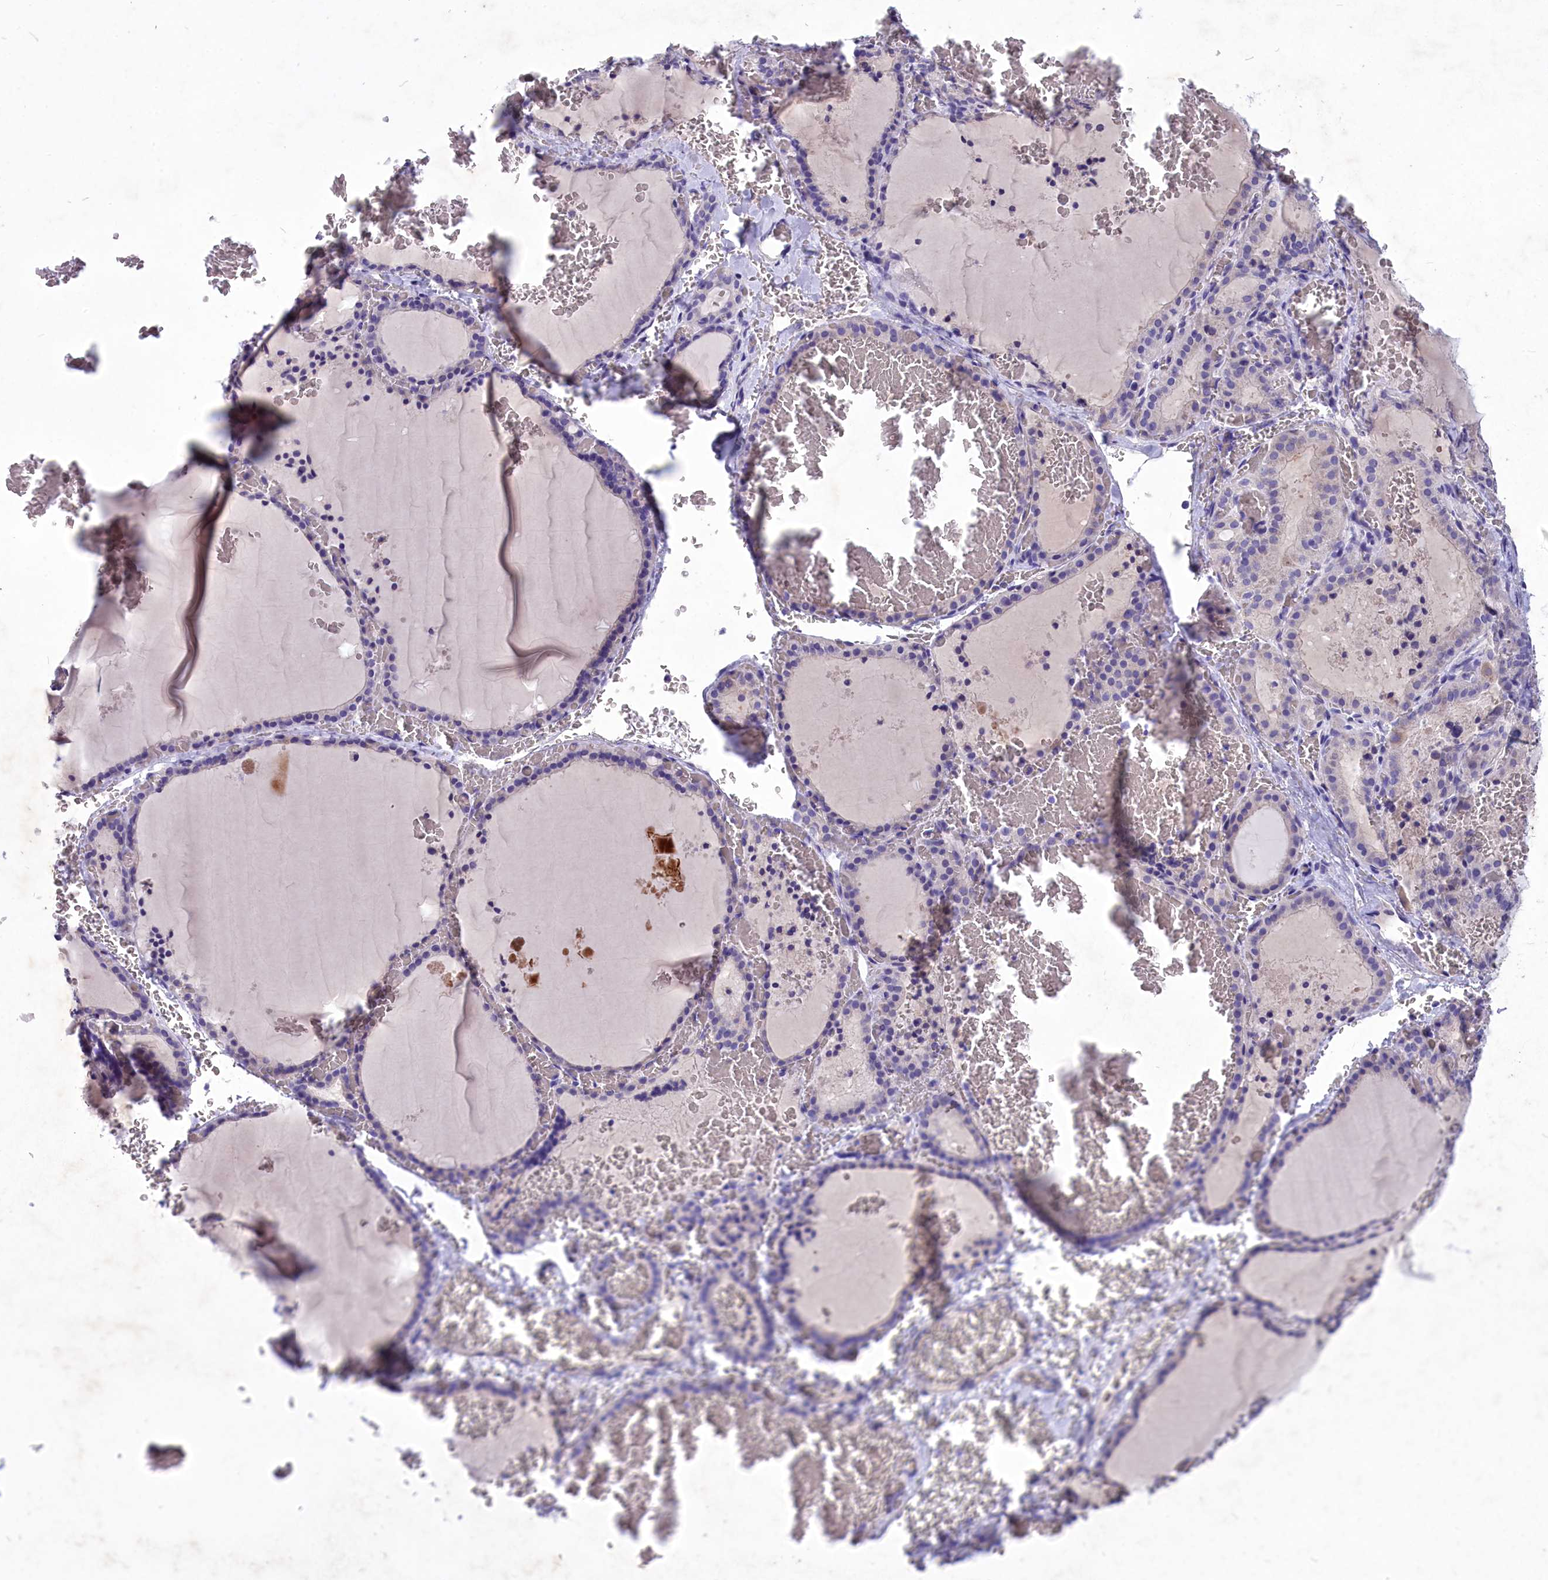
{"staining": {"intensity": "negative", "quantity": "none", "location": "none"}, "tissue": "thyroid gland", "cell_type": "Glandular cells", "image_type": "normal", "snomed": [{"axis": "morphology", "description": "Normal tissue, NOS"}, {"axis": "topography", "description": "Thyroid gland"}], "caption": "DAB (3,3'-diaminobenzidine) immunohistochemical staining of unremarkable human thyroid gland reveals no significant staining in glandular cells.", "gene": "DEFB119", "patient": {"sex": "female", "age": 39}}